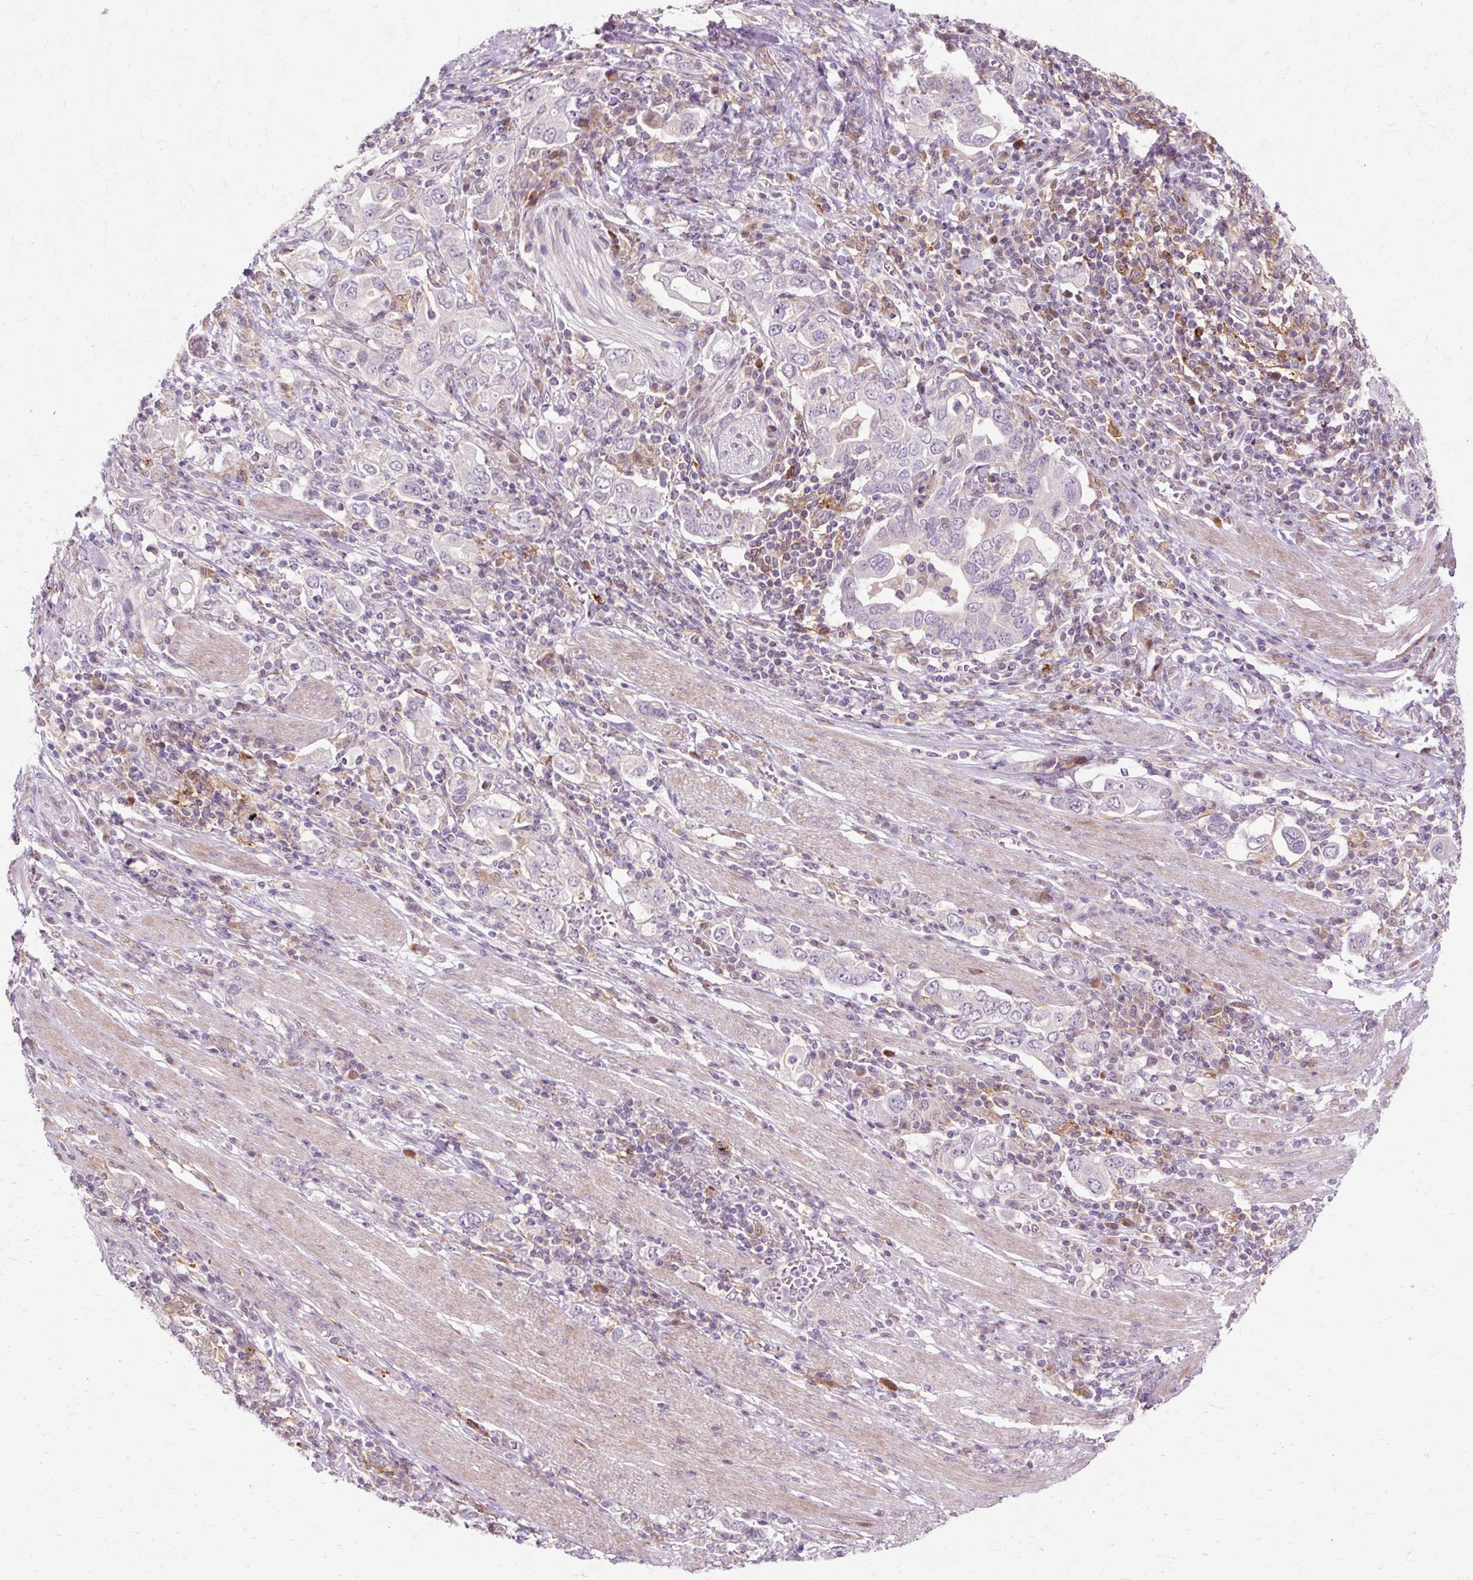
{"staining": {"intensity": "negative", "quantity": "none", "location": "none"}, "tissue": "stomach cancer", "cell_type": "Tumor cells", "image_type": "cancer", "snomed": [{"axis": "morphology", "description": "Adenocarcinoma, NOS"}, {"axis": "topography", "description": "Stomach, upper"}, {"axis": "topography", "description": "Stomach"}], "caption": "DAB (3,3'-diaminobenzidine) immunohistochemical staining of human stomach cancer (adenocarcinoma) displays no significant expression in tumor cells.", "gene": "GEMIN2", "patient": {"sex": "male", "age": 62}}